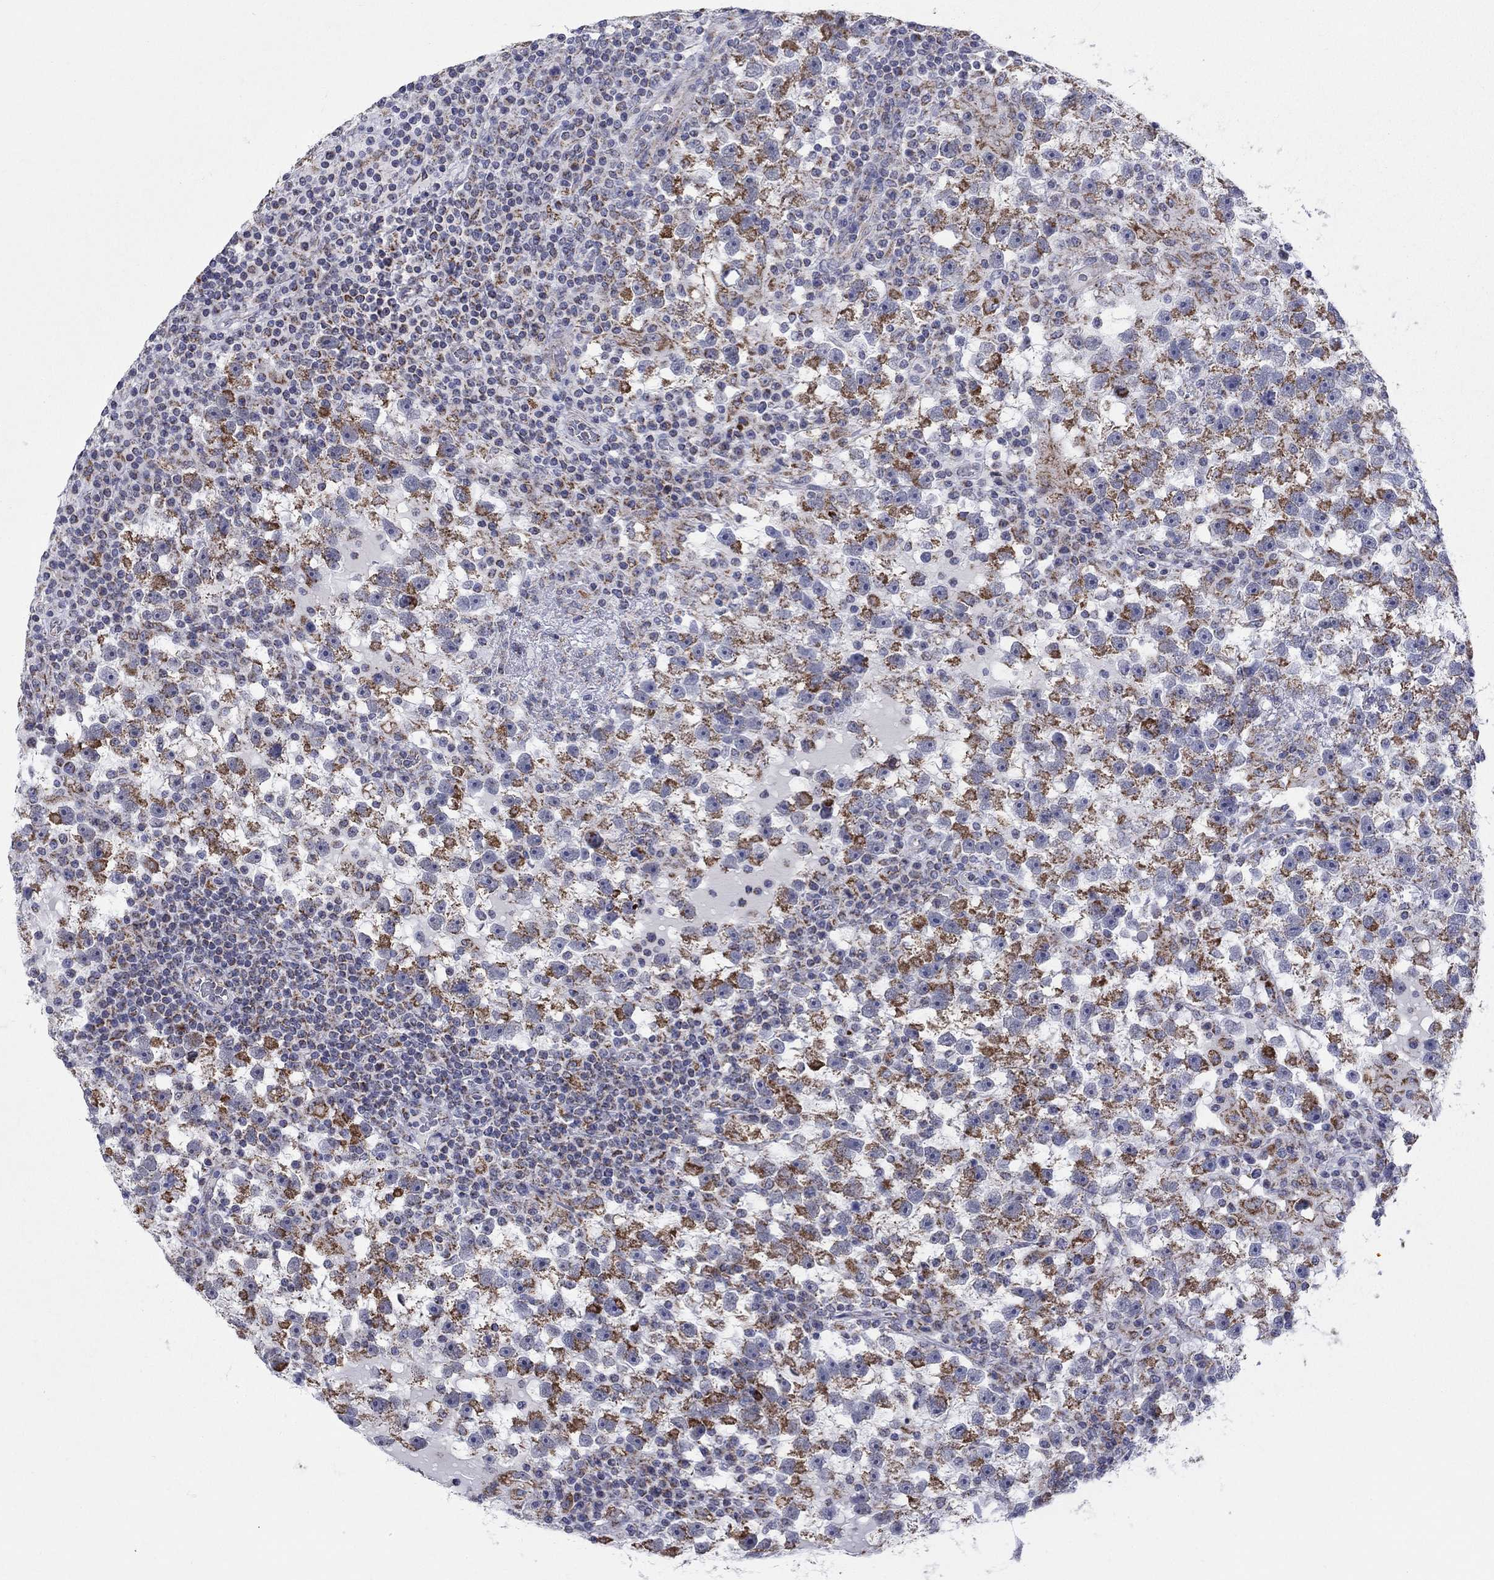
{"staining": {"intensity": "strong", "quantity": "25%-75%", "location": "cytoplasmic/membranous"}, "tissue": "testis cancer", "cell_type": "Tumor cells", "image_type": "cancer", "snomed": [{"axis": "morphology", "description": "Seminoma, NOS"}, {"axis": "topography", "description": "Testis"}], "caption": "Protein staining of seminoma (testis) tissue exhibits strong cytoplasmic/membranous positivity in approximately 25%-75% of tumor cells.", "gene": "KISS1R", "patient": {"sex": "male", "age": 47}}